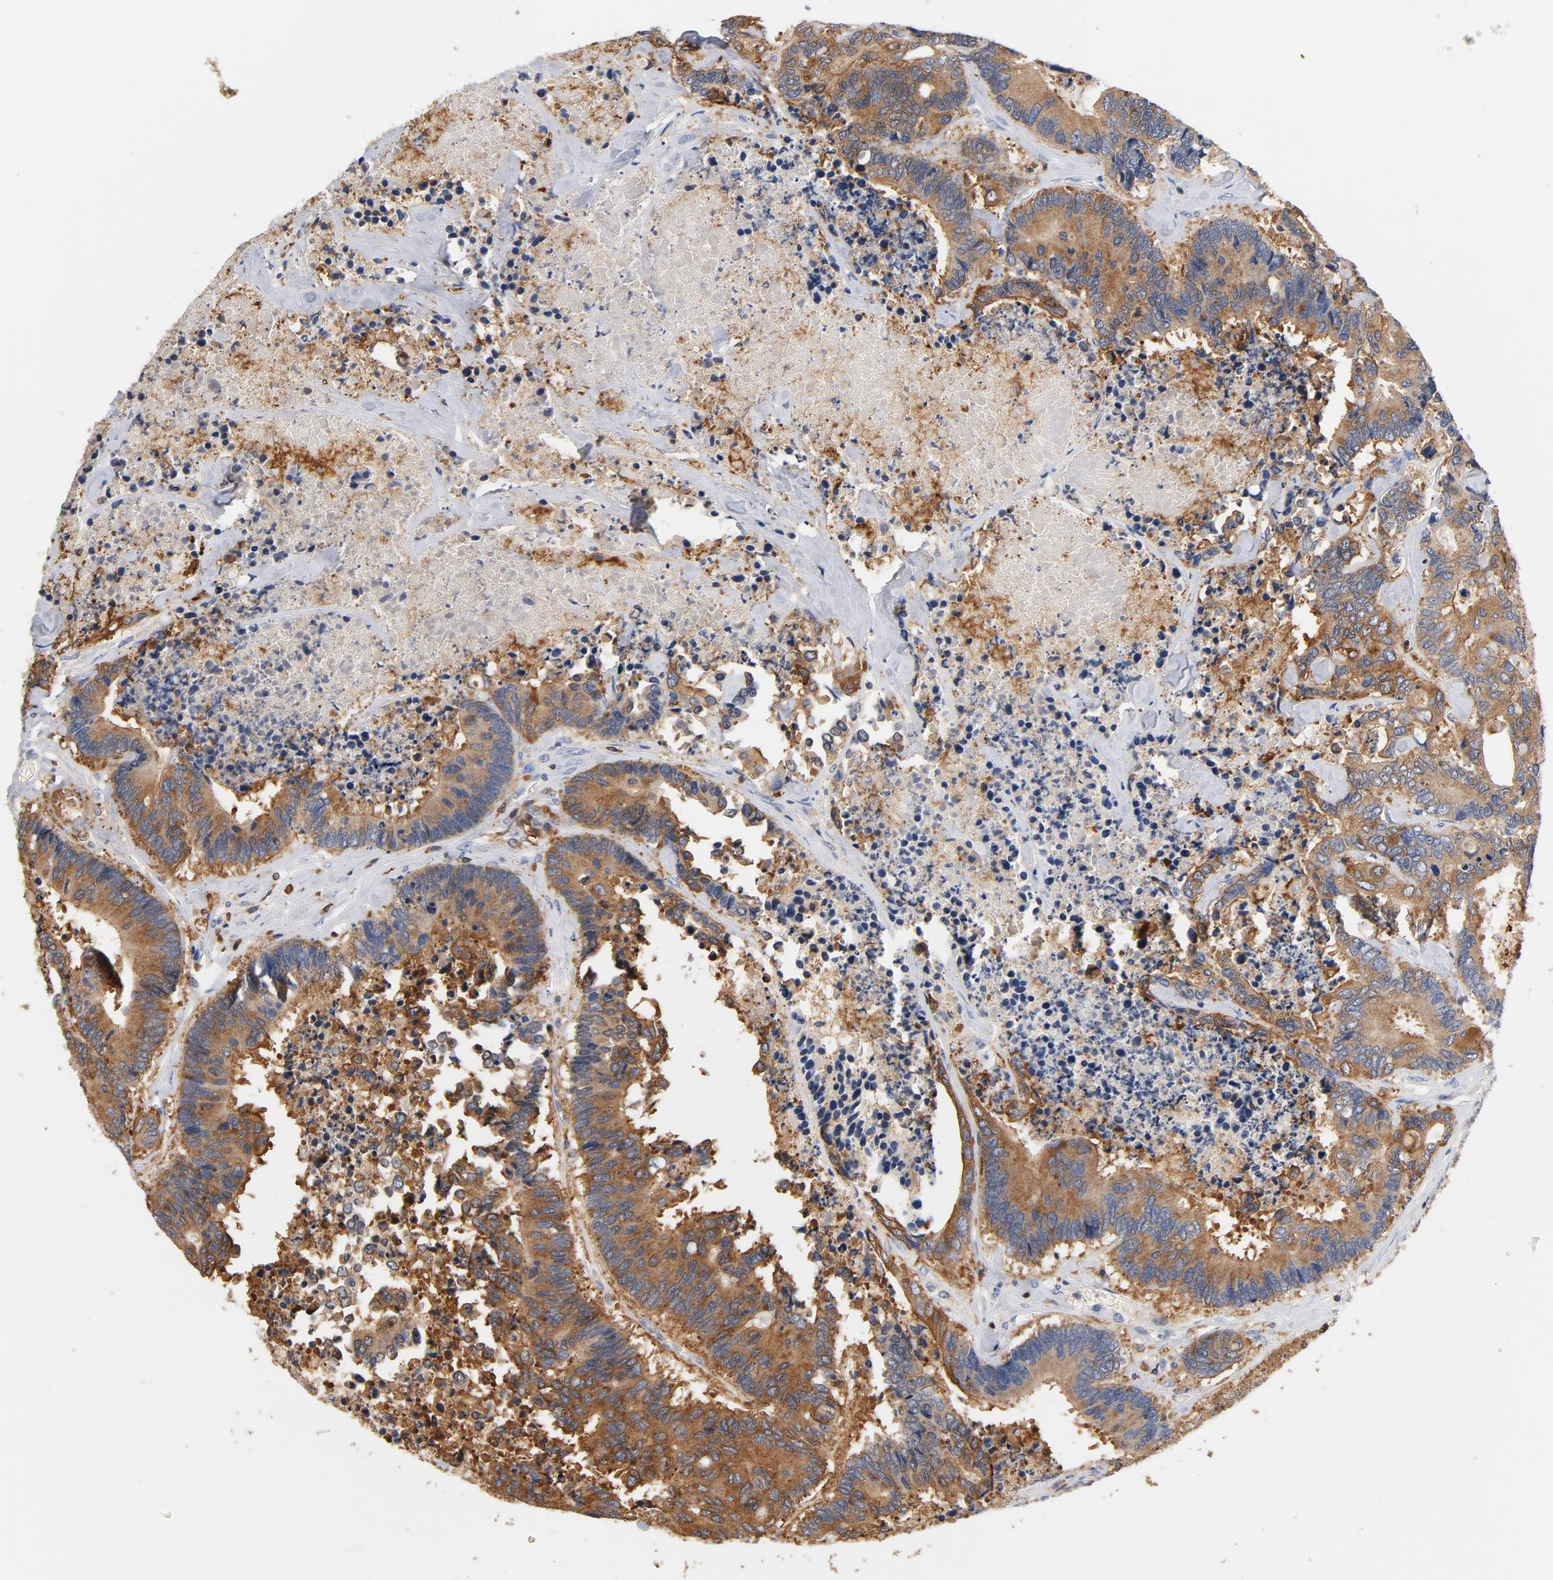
{"staining": {"intensity": "moderate", "quantity": ">75%", "location": "cytoplasmic/membranous"}, "tissue": "colorectal cancer", "cell_type": "Tumor cells", "image_type": "cancer", "snomed": [{"axis": "morphology", "description": "Adenocarcinoma, NOS"}, {"axis": "topography", "description": "Rectum"}], "caption": "Immunohistochemical staining of human colorectal cancer shows medium levels of moderate cytoplasmic/membranous protein staining in approximately >75% of tumor cells.", "gene": "EZR", "patient": {"sex": "male", "age": 55}}